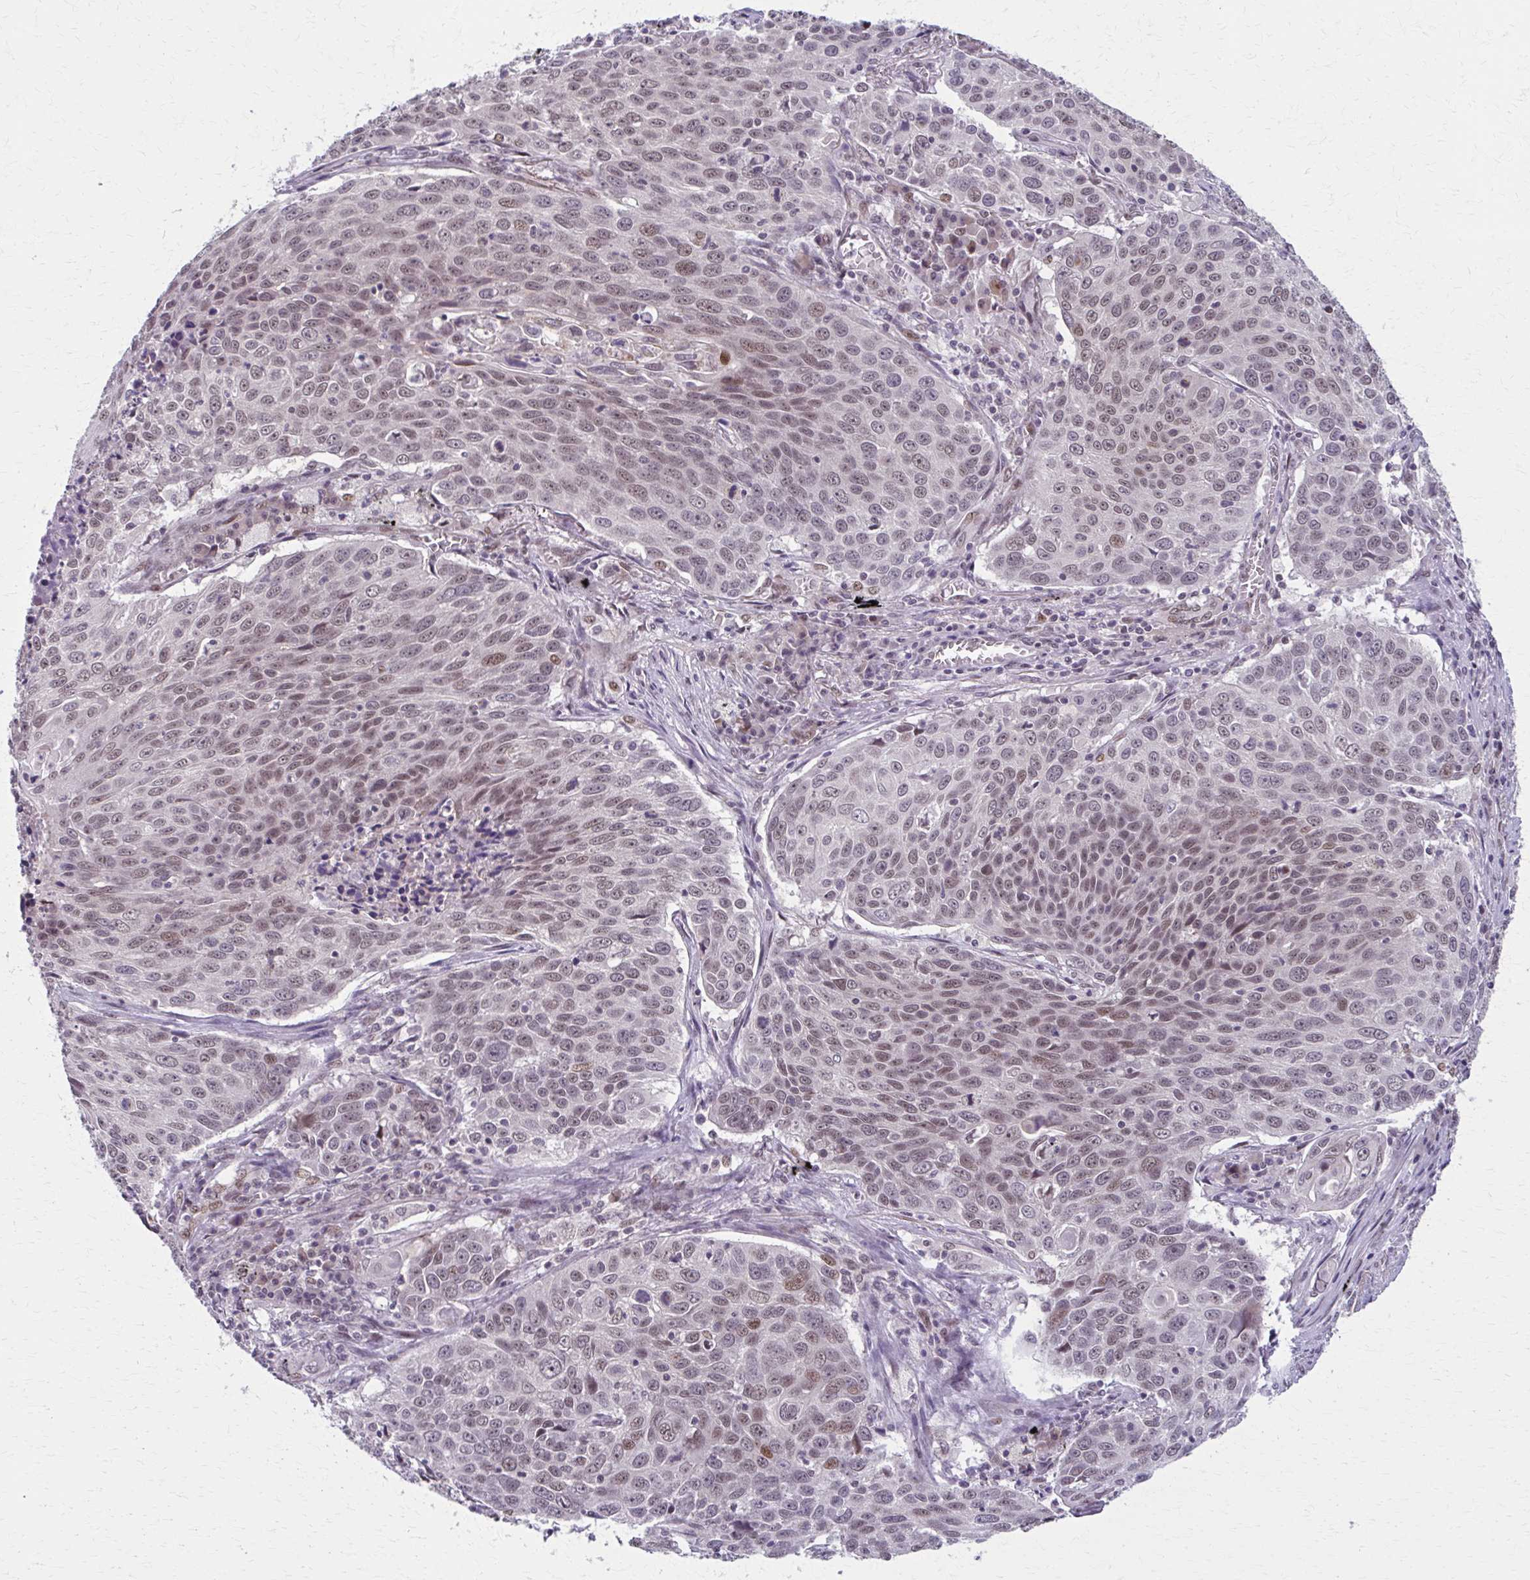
{"staining": {"intensity": "moderate", "quantity": ">75%", "location": "nuclear"}, "tissue": "lung cancer", "cell_type": "Tumor cells", "image_type": "cancer", "snomed": [{"axis": "morphology", "description": "Squamous cell carcinoma, NOS"}, {"axis": "topography", "description": "Lung"}], "caption": "A photomicrograph of lung cancer stained for a protein exhibits moderate nuclear brown staining in tumor cells.", "gene": "SETBP1", "patient": {"sex": "male", "age": 78}}